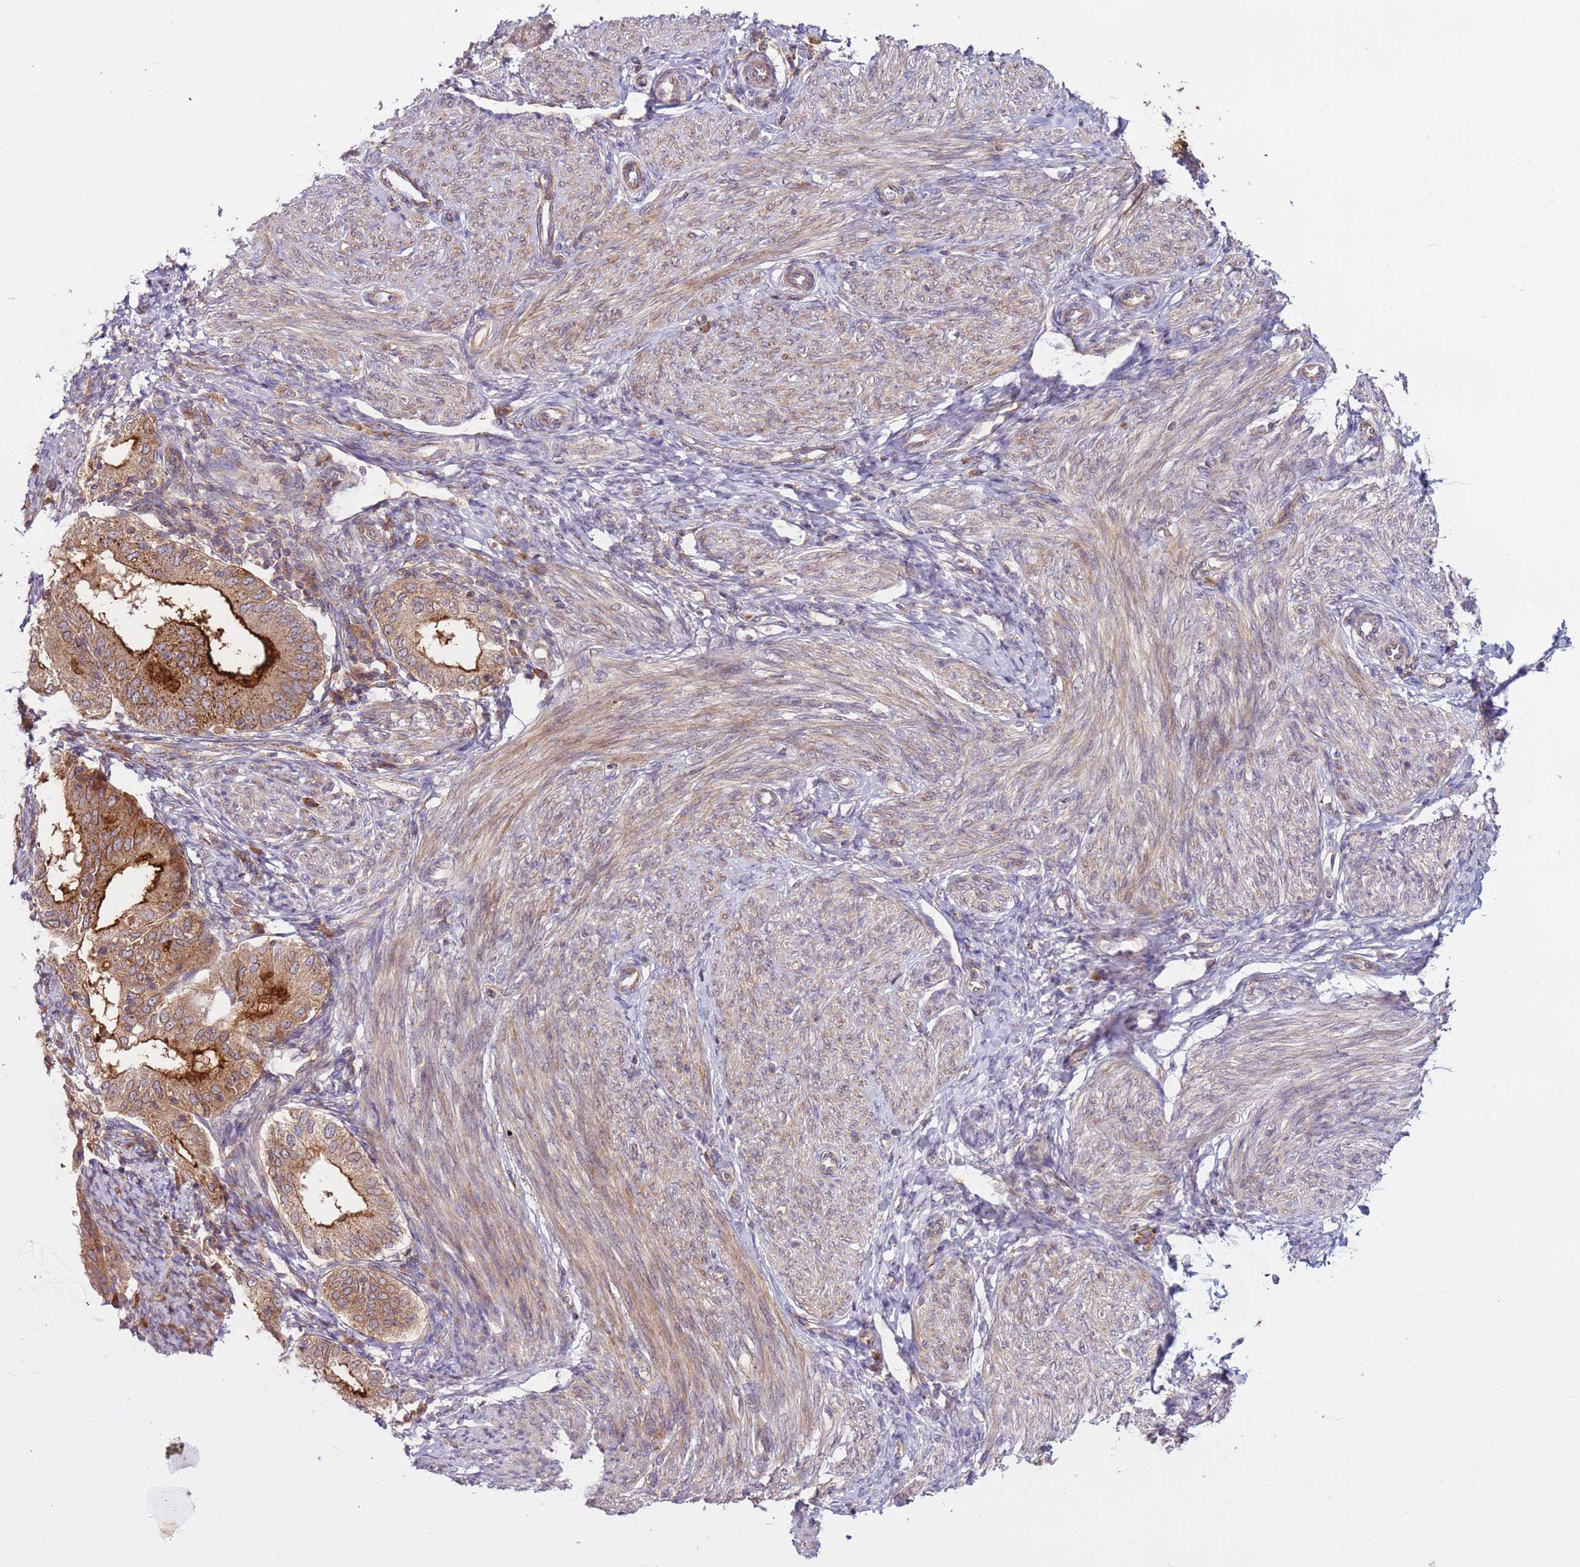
{"staining": {"intensity": "negative", "quantity": "none", "location": "none"}, "tissue": "endometrium", "cell_type": "Cells in endometrial stroma", "image_type": "normal", "snomed": [{"axis": "morphology", "description": "Normal tissue, NOS"}, {"axis": "topography", "description": "Endometrium"}], "caption": "A micrograph of endometrium stained for a protein reveals no brown staining in cells in endometrial stroma. (DAB (3,3'-diaminobenzidine) immunohistochemistry (IHC), high magnification).", "gene": "DDX19B", "patient": {"sex": "female", "age": 72}}